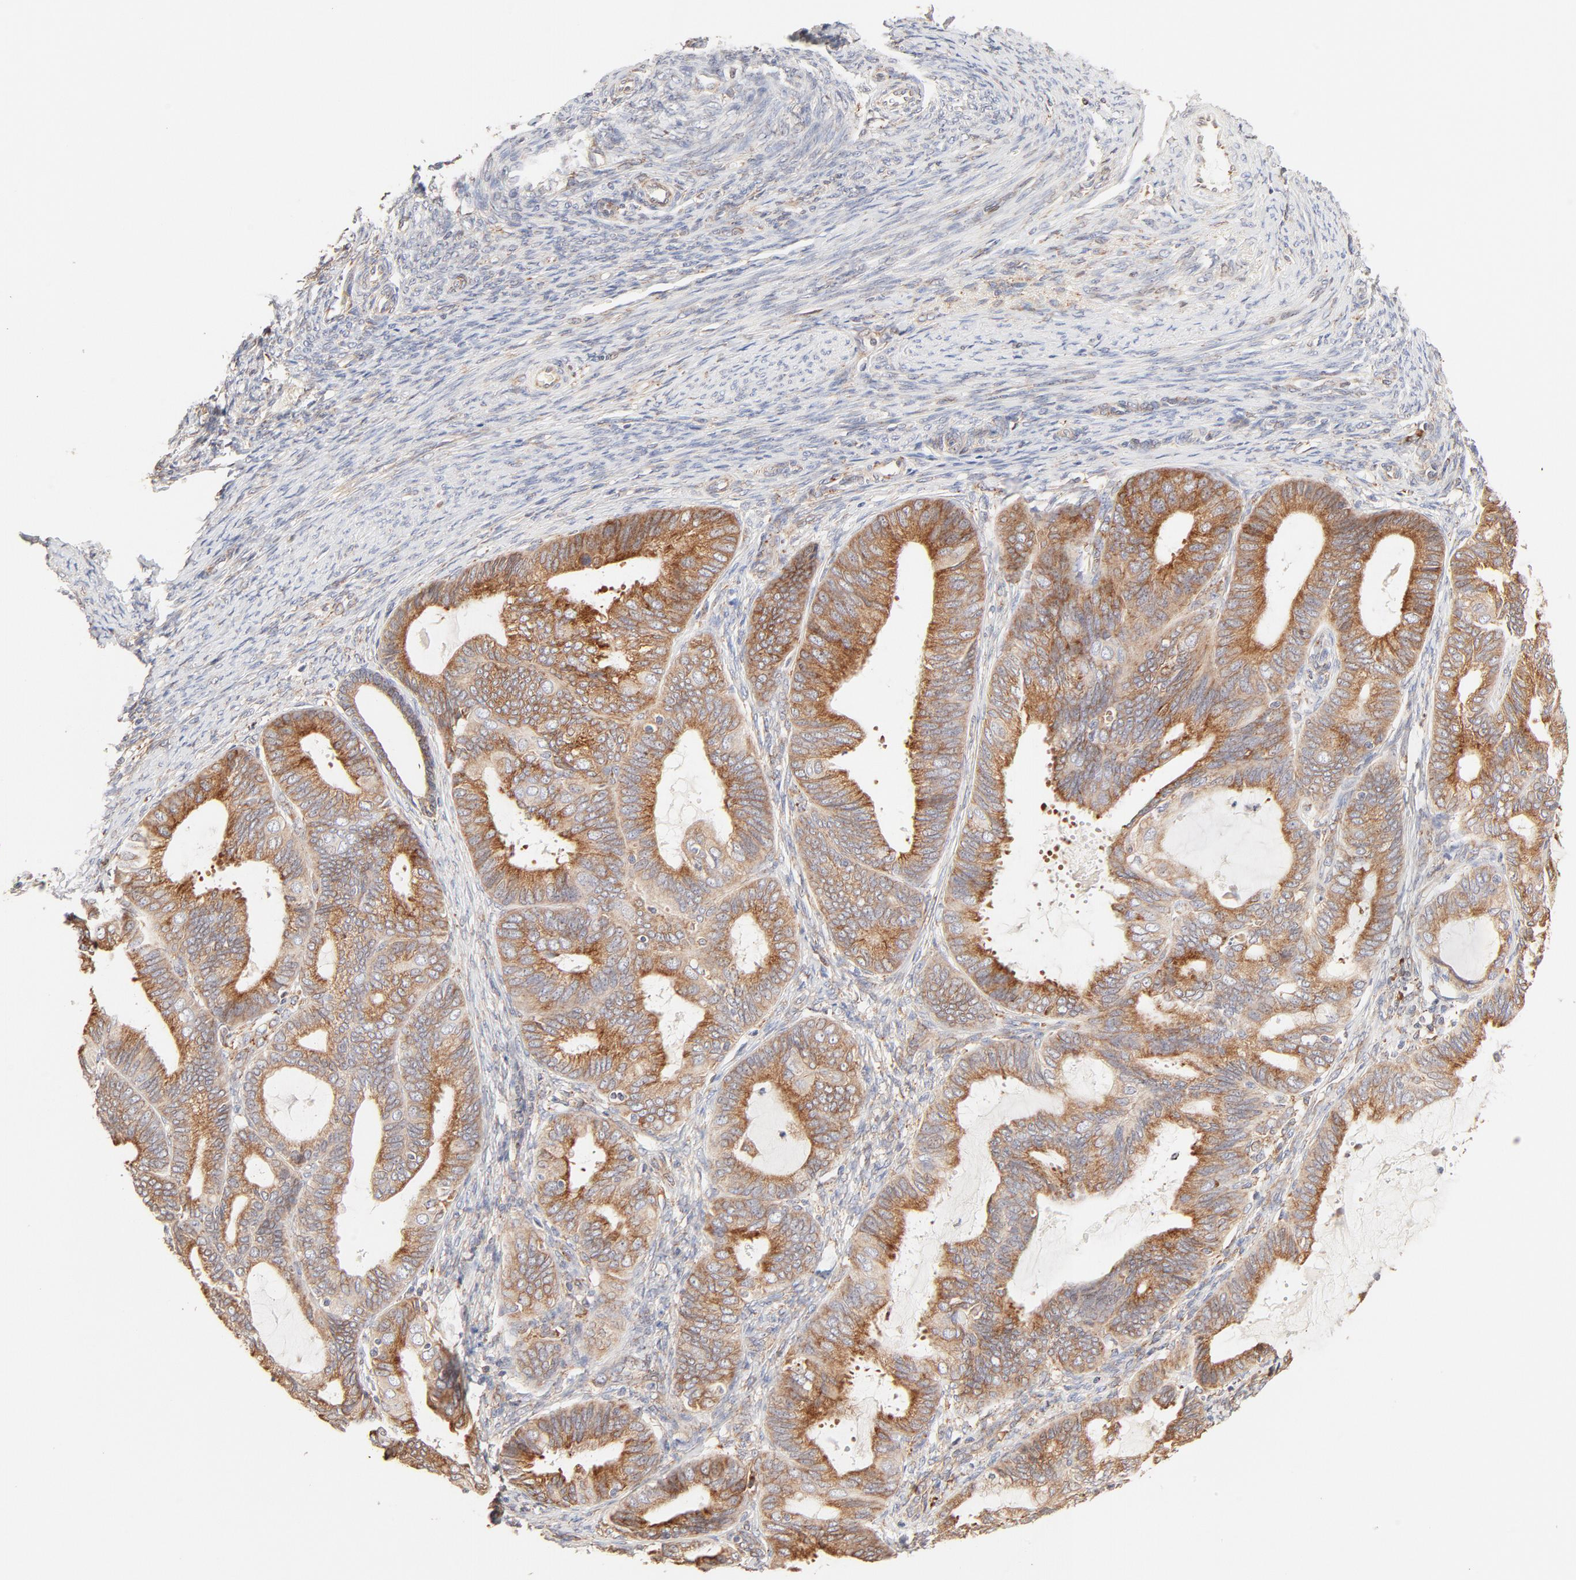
{"staining": {"intensity": "strong", "quantity": ">75%", "location": "cytoplasmic/membranous"}, "tissue": "endometrial cancer", "cell_type": "Tumor cells", "image_type": "cancer", "snomed": [{"axis": "morphology", "description": "Adenocarcinoma, NOS"}, {"axis": "topography", "description": "Endometrium"}], "caption": "Immunohistochemistry (IHC) histopathology image of human endometrial cancer stained for a protein (brown), which reveals high levels of strong cytoplasmic/membranous positivity in about >75% of tumor cells.", "gene": "PARP12", "patient": {"sex": "female", "age": 63}}